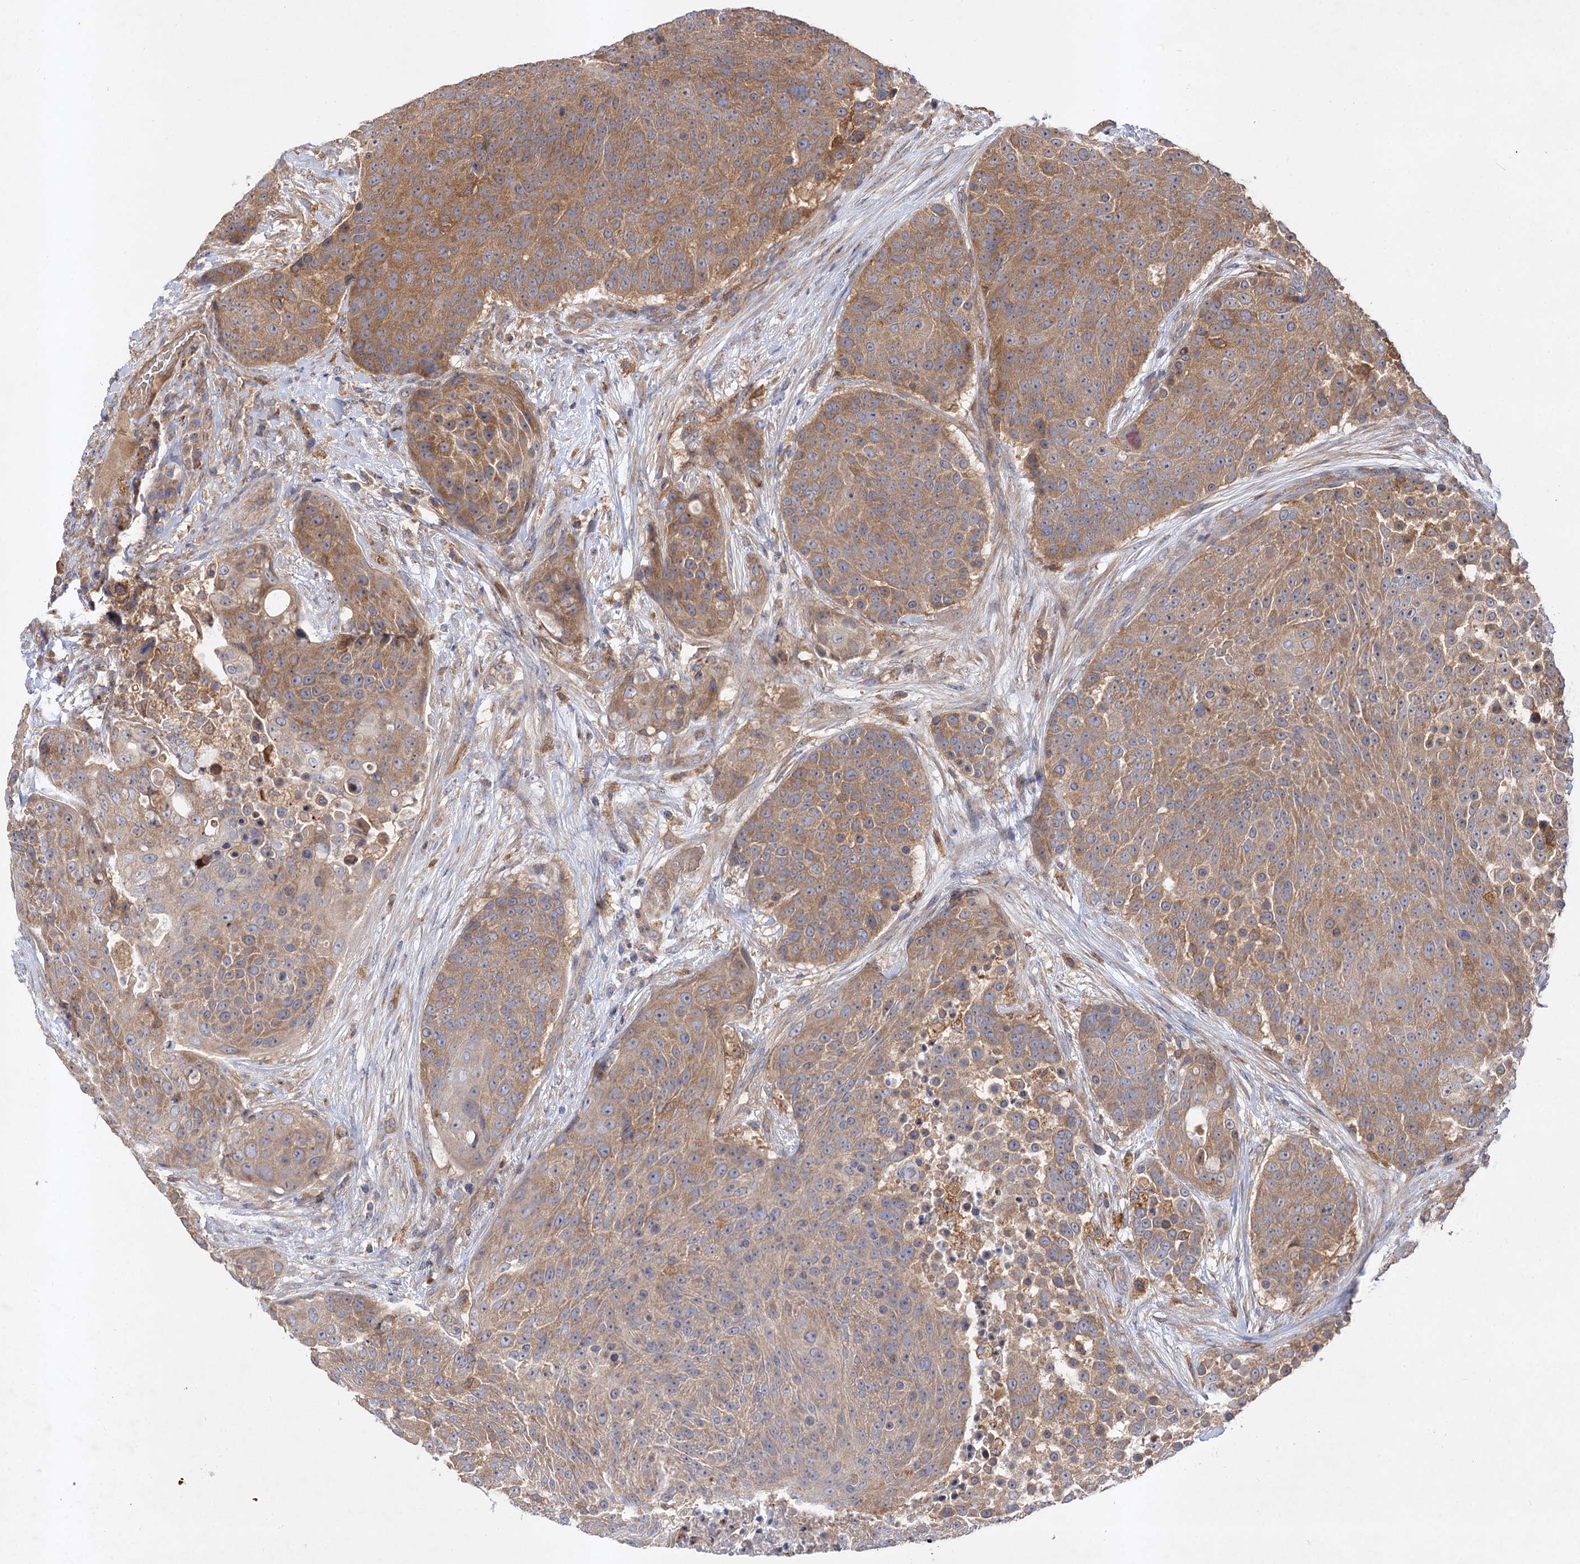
{"staining": {"intensity": "moderate", "quantity": ">75%", "location": "cytoplasmic/membranous"}, "tissue": "urothelial cancer", "cell_type": "Tumor cells", "image_type": "cancer", "snomed": [{"axis": "morphology", "description": "Urothelial carcinoma, High grade"}, {"axis": "topography", "description": "Urinary bladder"}], "caption": "Tumor cells exhibit moderate cytoplasmic/membranous expression in about >75% of cells in urothelial cancer.", "gene": "PATL1", "patient": {"sex": "female", "age": 63}}